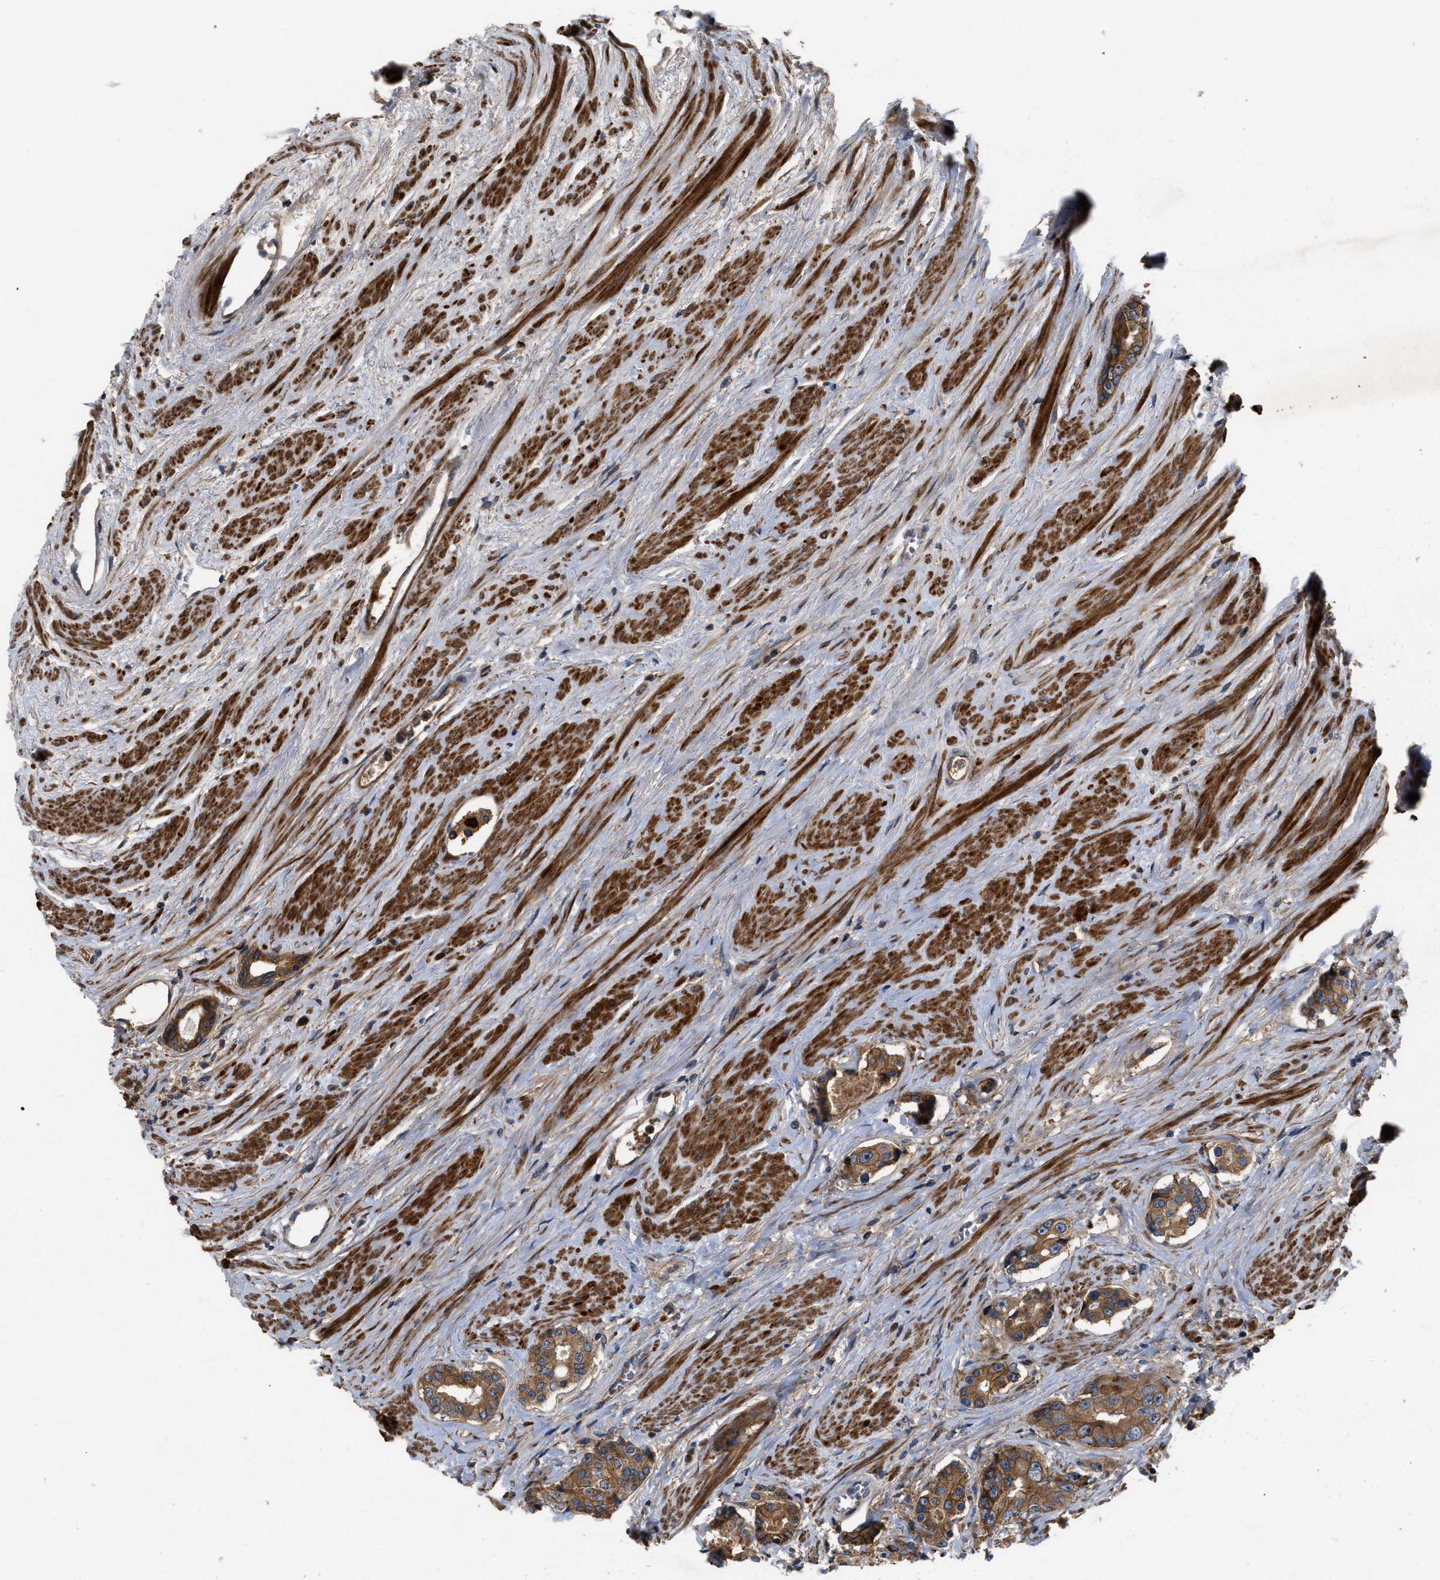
{"staining": {"intensity": "strong", "quantity": ">75%", "location": "cytoplasmic/membranous"}, "tissue": "prostate cancer", "cell_type": "Tumor cells", "image_type": "cancer", "snomed": [{"axis": "morphology", "description": "Adenocarcinoma, High grade"}, {"axis": "topography", "description": "Prostate"}], "caption": "Prostate adenocarcinoma (high-grade) stained with a protein marker reveals strong staining in tumor cells.", "gene": "CNNM3", "patient": {"sex": "male", "age": 71}}